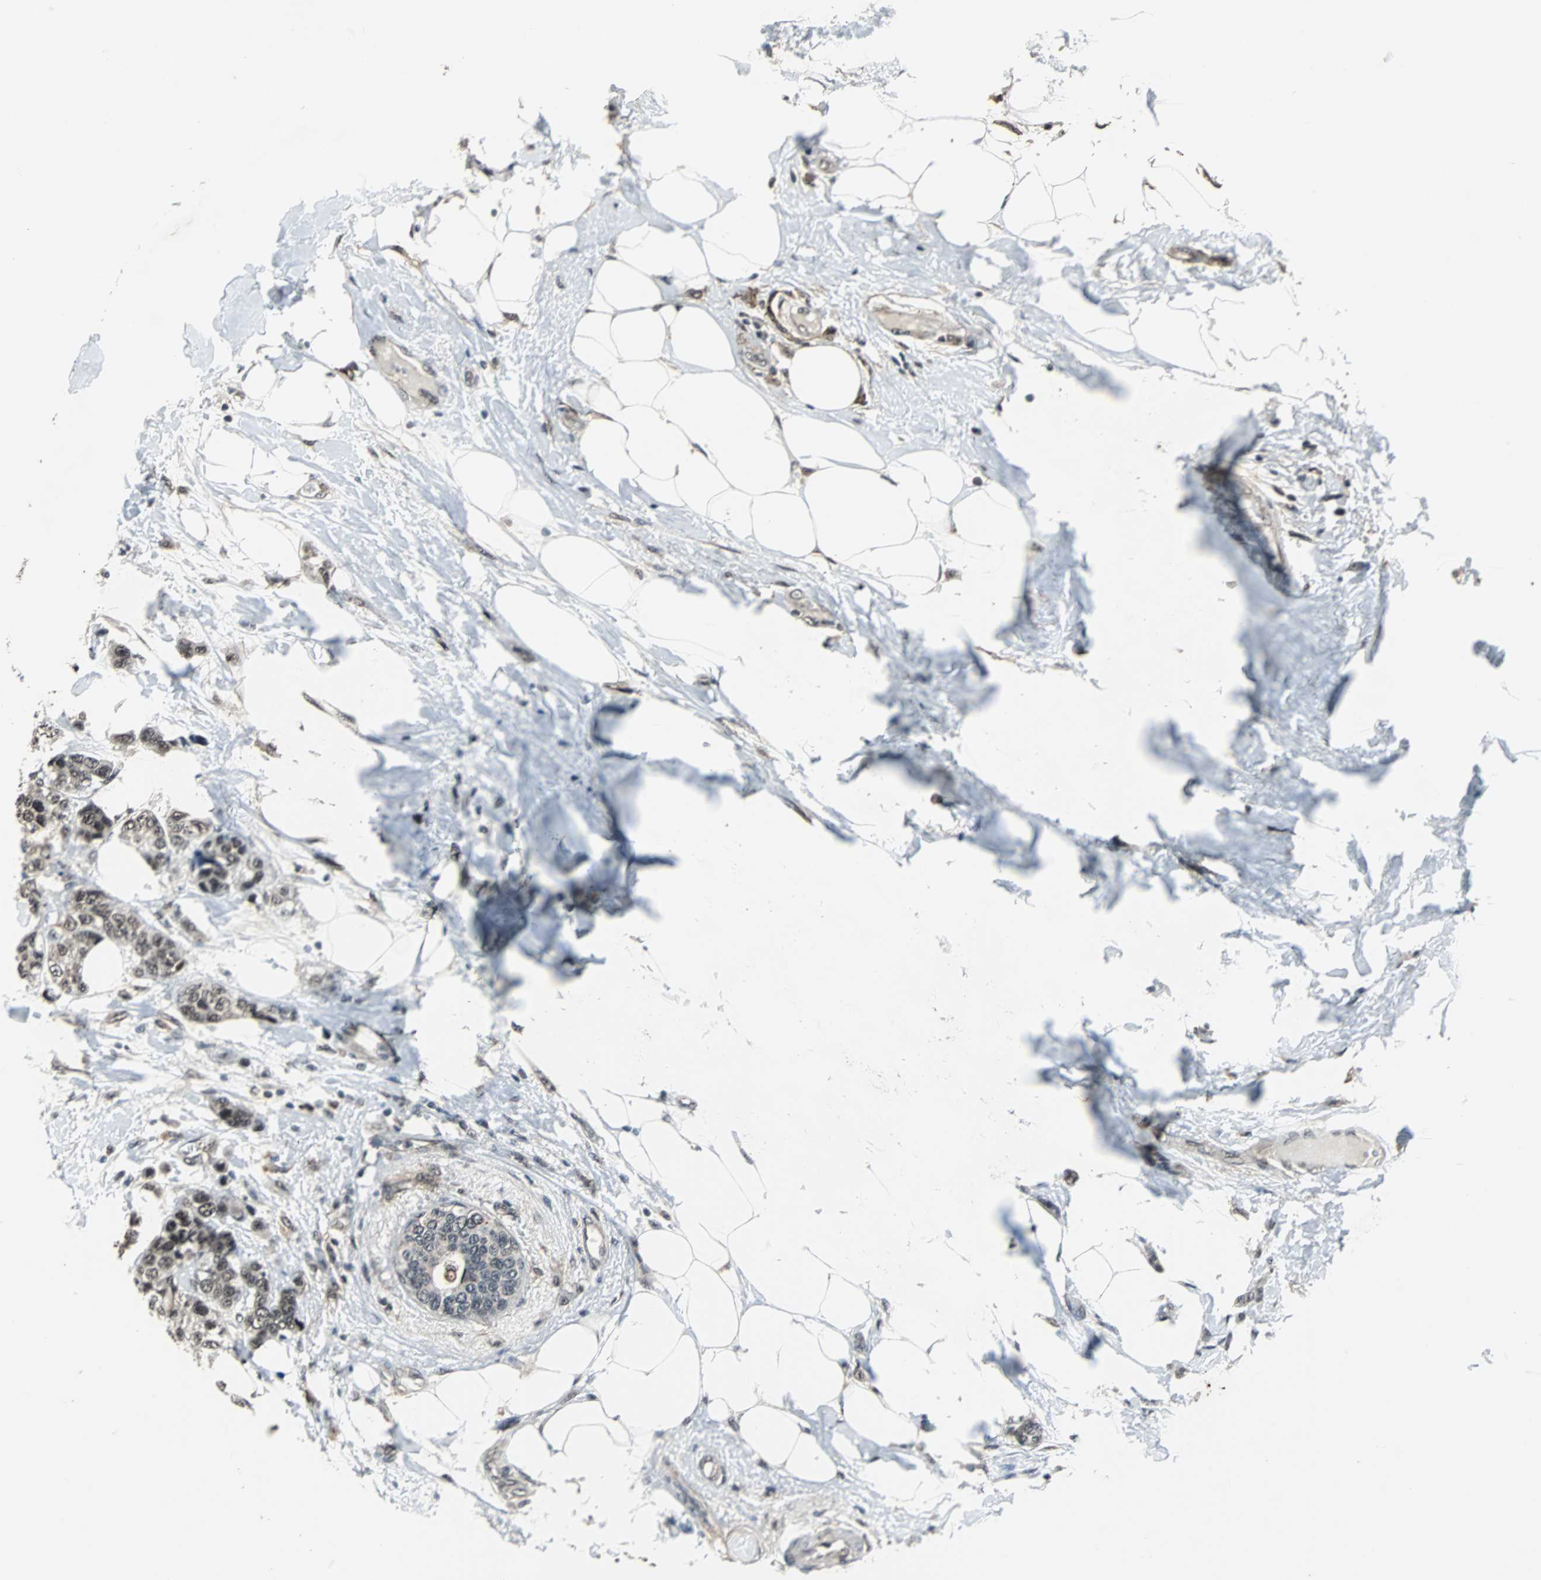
{"staining": {"intensity": "weak", "quantity": "25%-75%", "location": "nuclear"}, "tissue": "breast cancer", "cell_type": "Tumor cells", "image_type": "cancer", "snomed": [{"axis": "morphology", "description": "Duct carcinoma"}, {"axis": "topography", "description": "Breast"}], "caption": "A high-resolution photomicrograph shows immunohistochemistry (IHC) staining of breast cancer (infiltrating ductal carcinoma), which displays weak nuclear expression in approximately 25%-75% of tumor cells.", "gene": "MKX", "patient": {"sex": "female", "age": 51}}